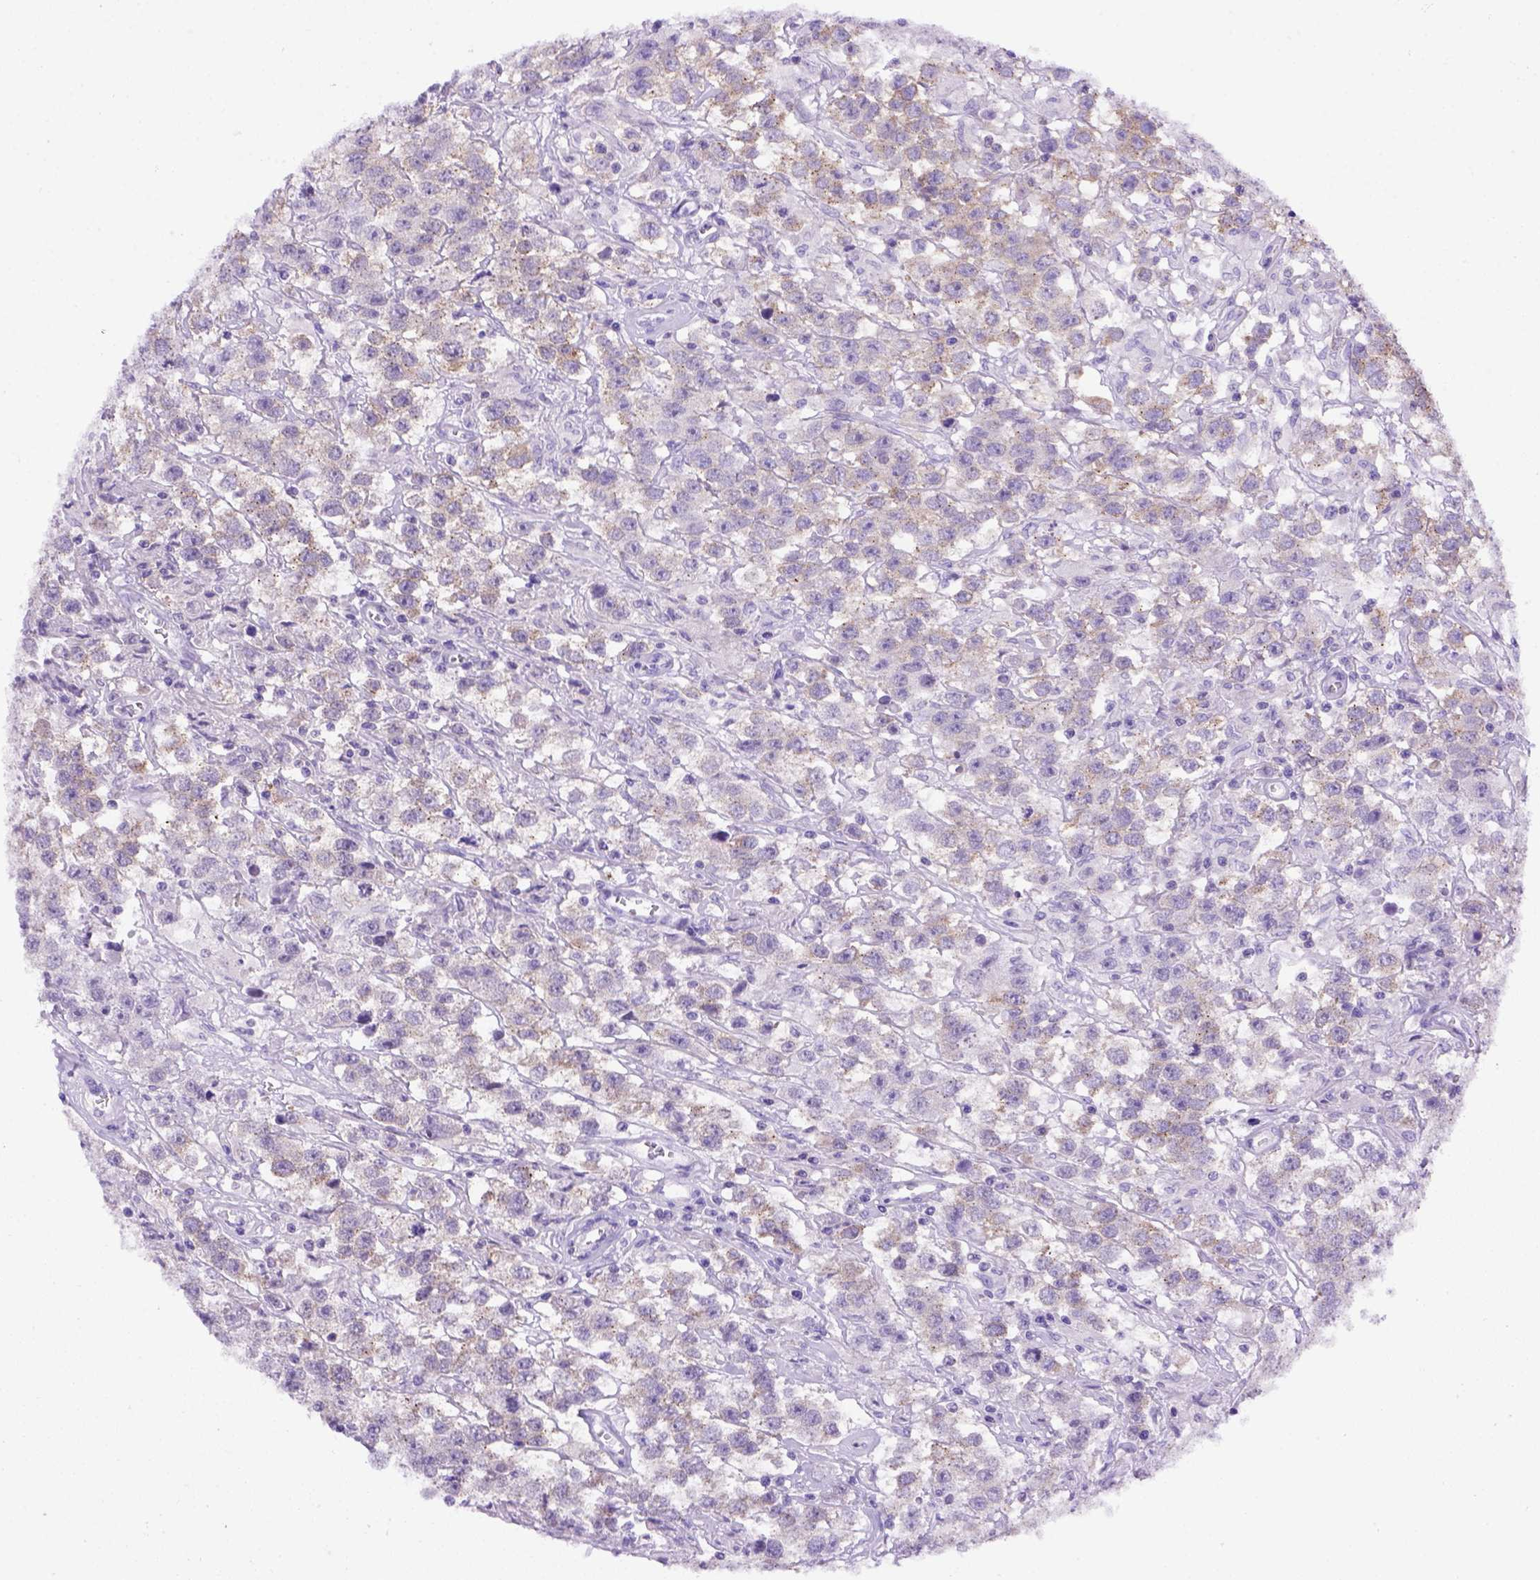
{"staining": {"intensity": "moderate", "quantity": ">75%", "location": "cytoplasmic/membranous"}, "tissue": "testis cancer", "cell_type": "Tumor cells", "image_type": "cancer", "snomed": [{"axis": "morphology", "description": "Seminoma, NOS"}, {"axis": "topography", "description": "Testis"}], "caption": "The micrograph shows immunohistochemical staining of testis seminoma. There is moderate cytoplasmic/membranous staining is seen in approximately >75% of tumor cells. Nuclei are stained in blue.", "gene": "FOXI1", "patient": {"sex": "male", "age": 43}}